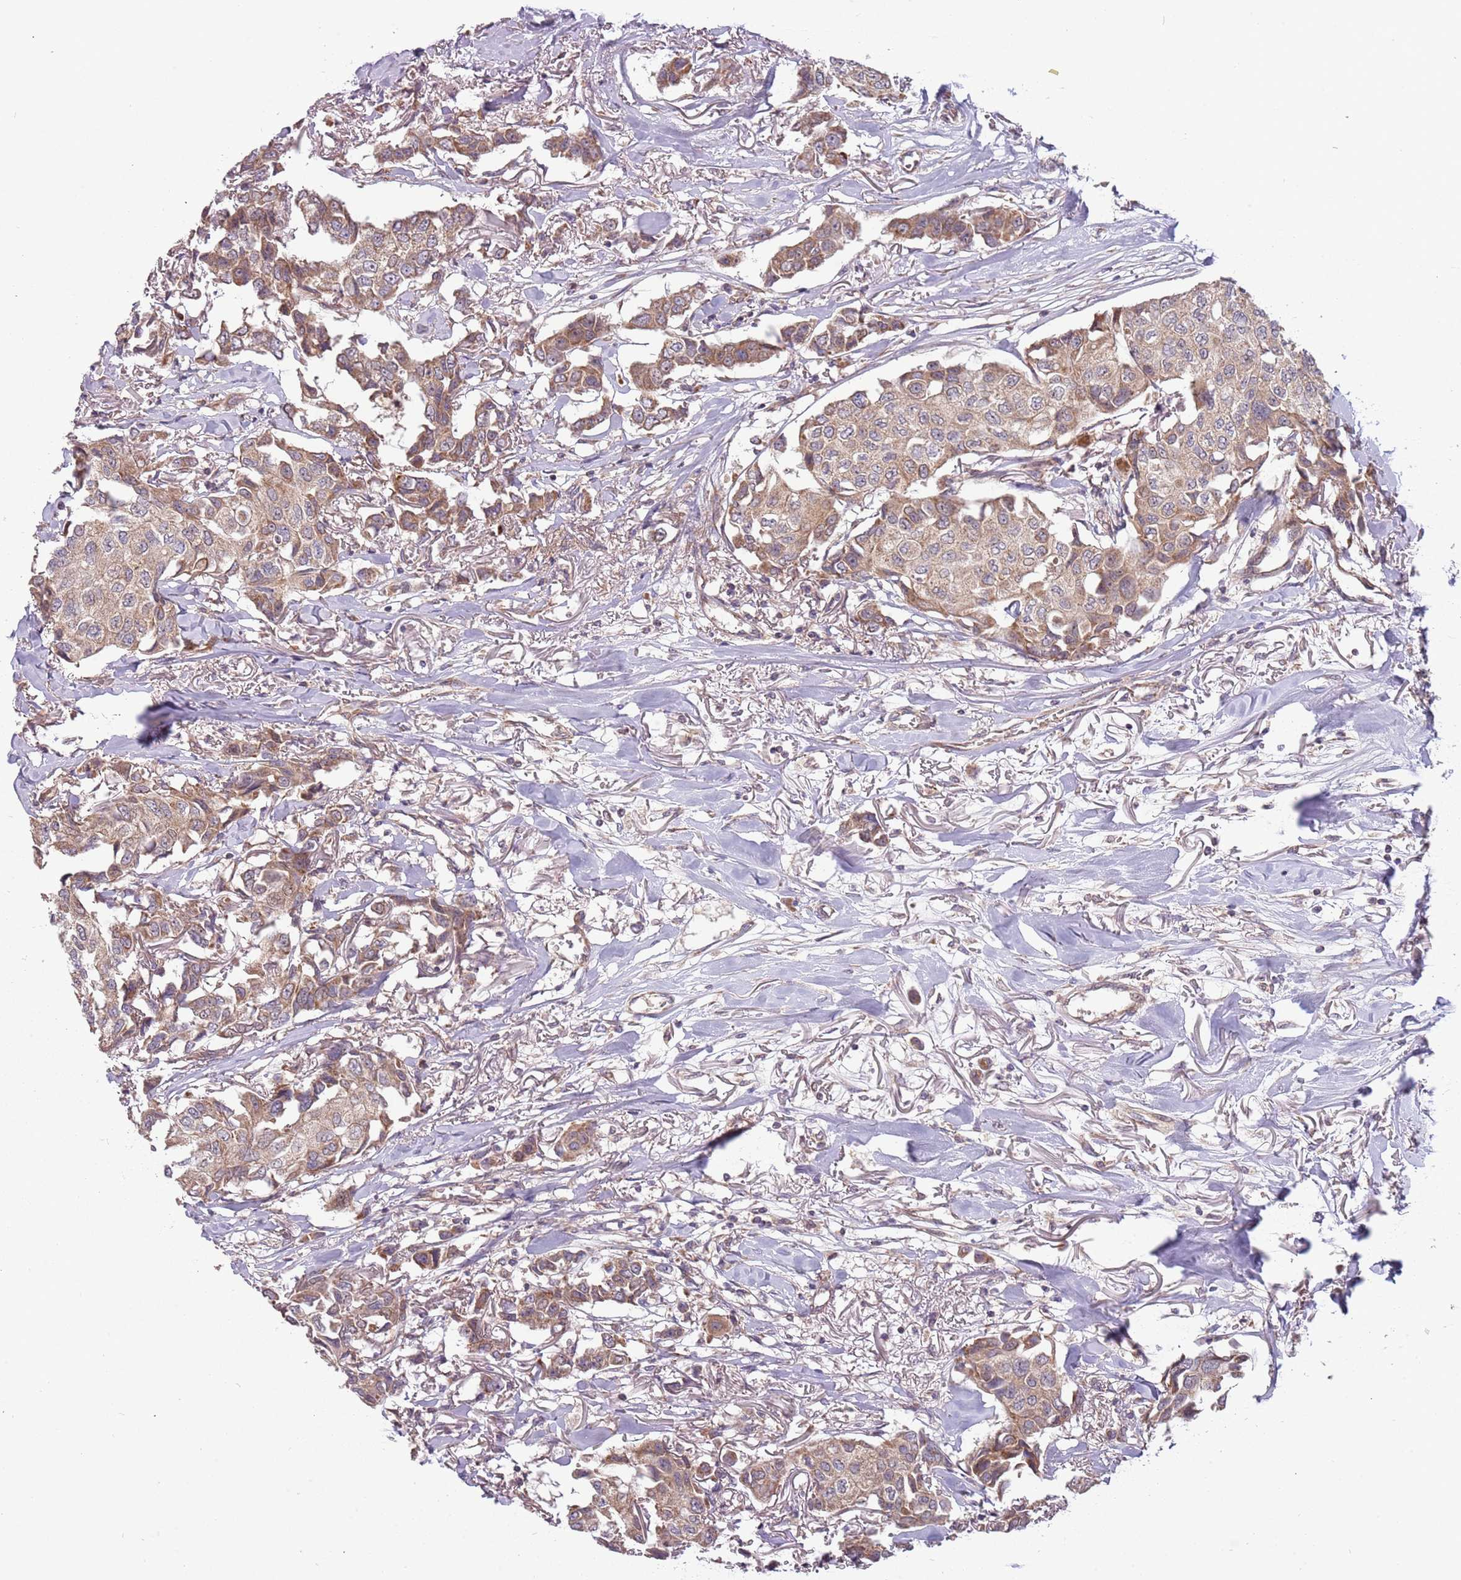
{"staining": {"intensity": "moderate", "quantity": "25%-75%", "location": "cytoplasmic/membranous"}, "tissue": "breast cancer", "cell_type": "Tumor cells", "image_type": "cancer", "snomed": [{"axis": "morphology", "description": "Duct carcinoma"}, {"axis": "topography", "description": "Breast"}], "caption": "This histopathology image exhibits breast cancer (intraductal carcinoma) stained with immunohistochemistry to label a protein in brown. The cytoplasmic/membranous of tumor cells show moderate positivity for the protein. Nuclei are counter-stained blue.", "gene": "RNF181", "patient": {"sex": "female", "age": 80}}